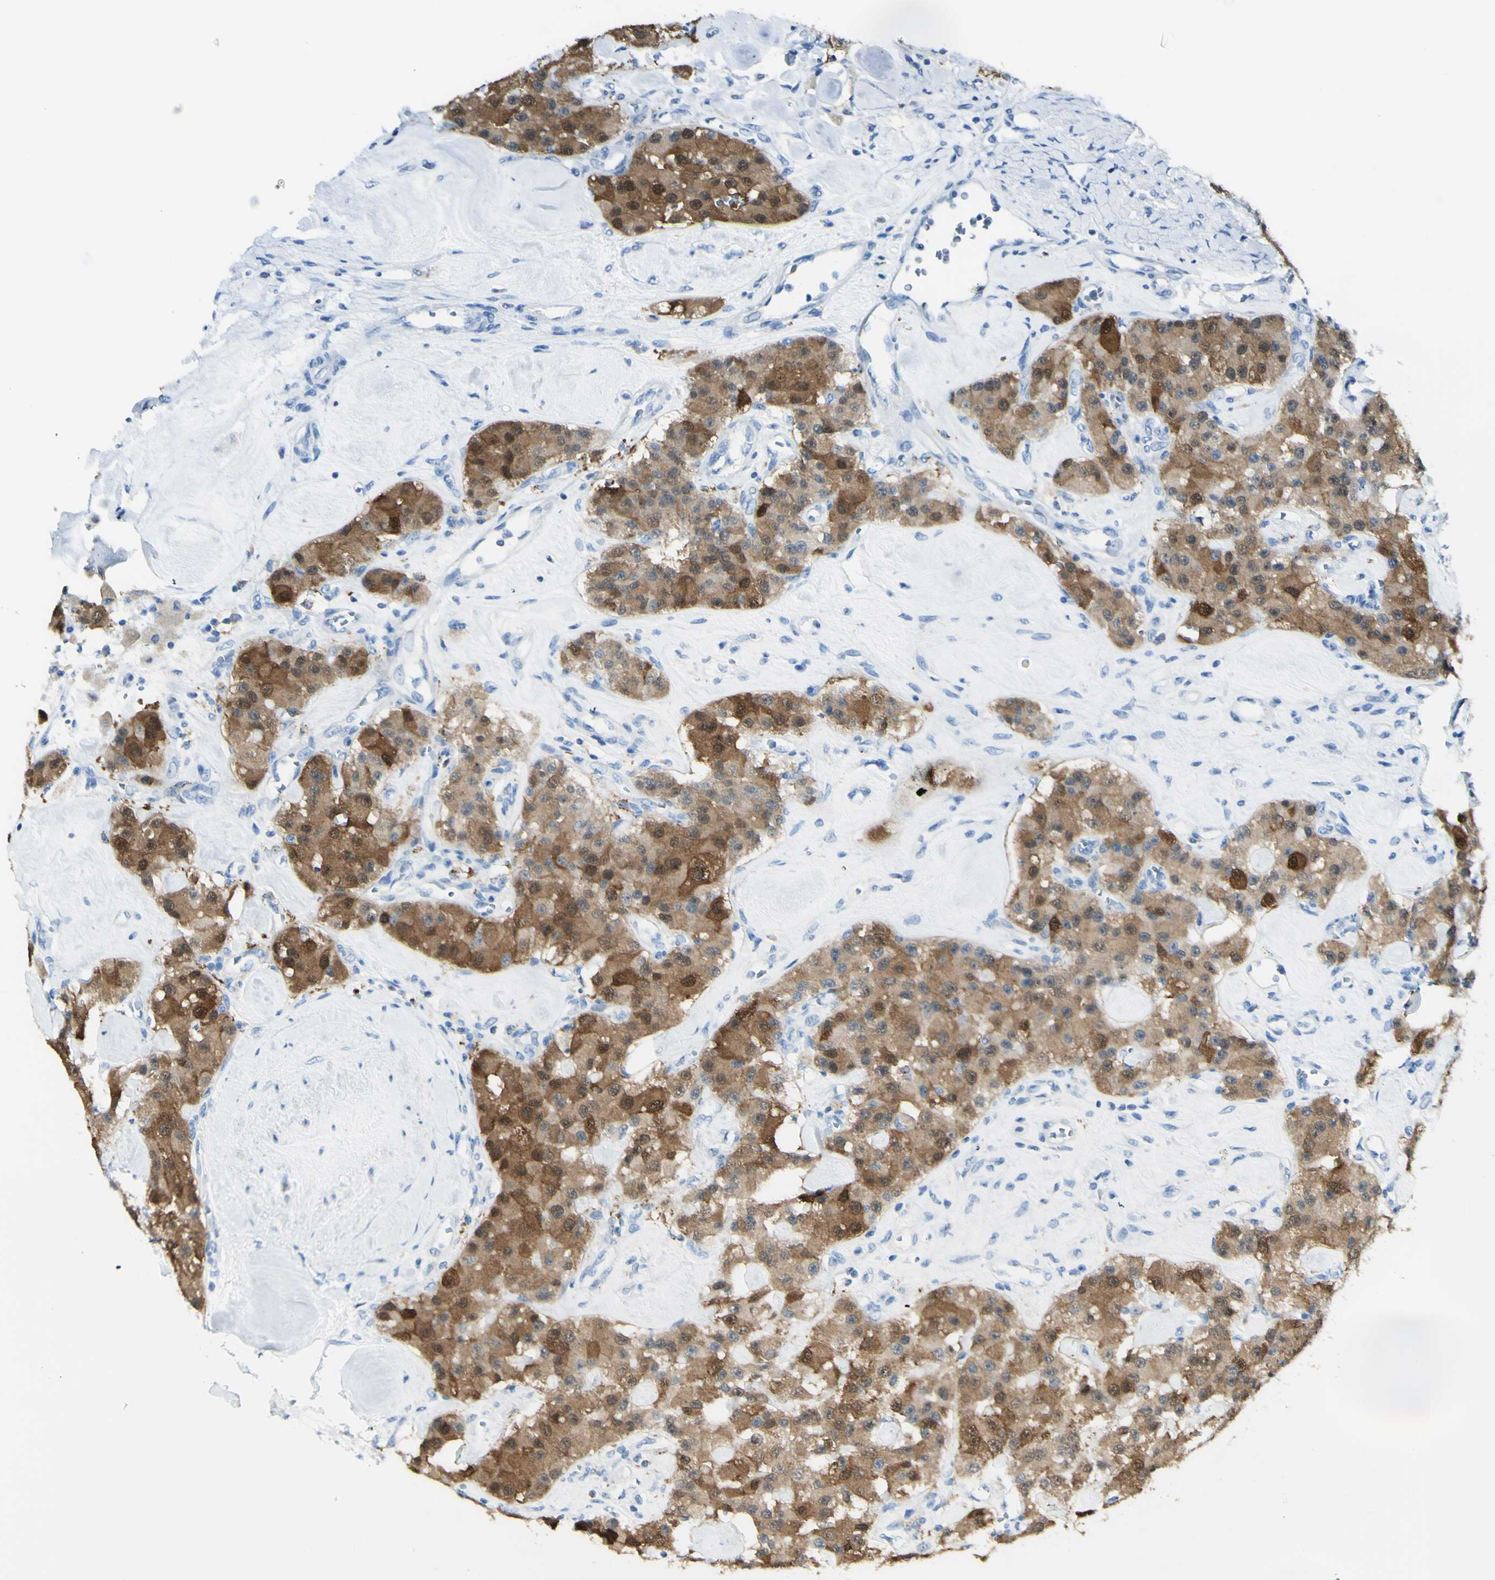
{"staining": {"intensity": "strong", "quantity": "25%-75%", "location": "cytoplasmic/membranous"}, "tissue": "carcinoid", "cell_type": "Tumor cells", "image_type": "cancer", "snomed": [{"axis": "morphology", "description": "Carcinoid, malignant, NOS"}, {"axis": "topography", "description": "Pancreas"}], "caption": "Carcinoid stained with a brown dye reveals strong cytoplasmic/membranous positive expression in about 25%-75% of tumor cells.", "gene": "TSPAN1", "patient": {"sex": "male", "age": 41}}